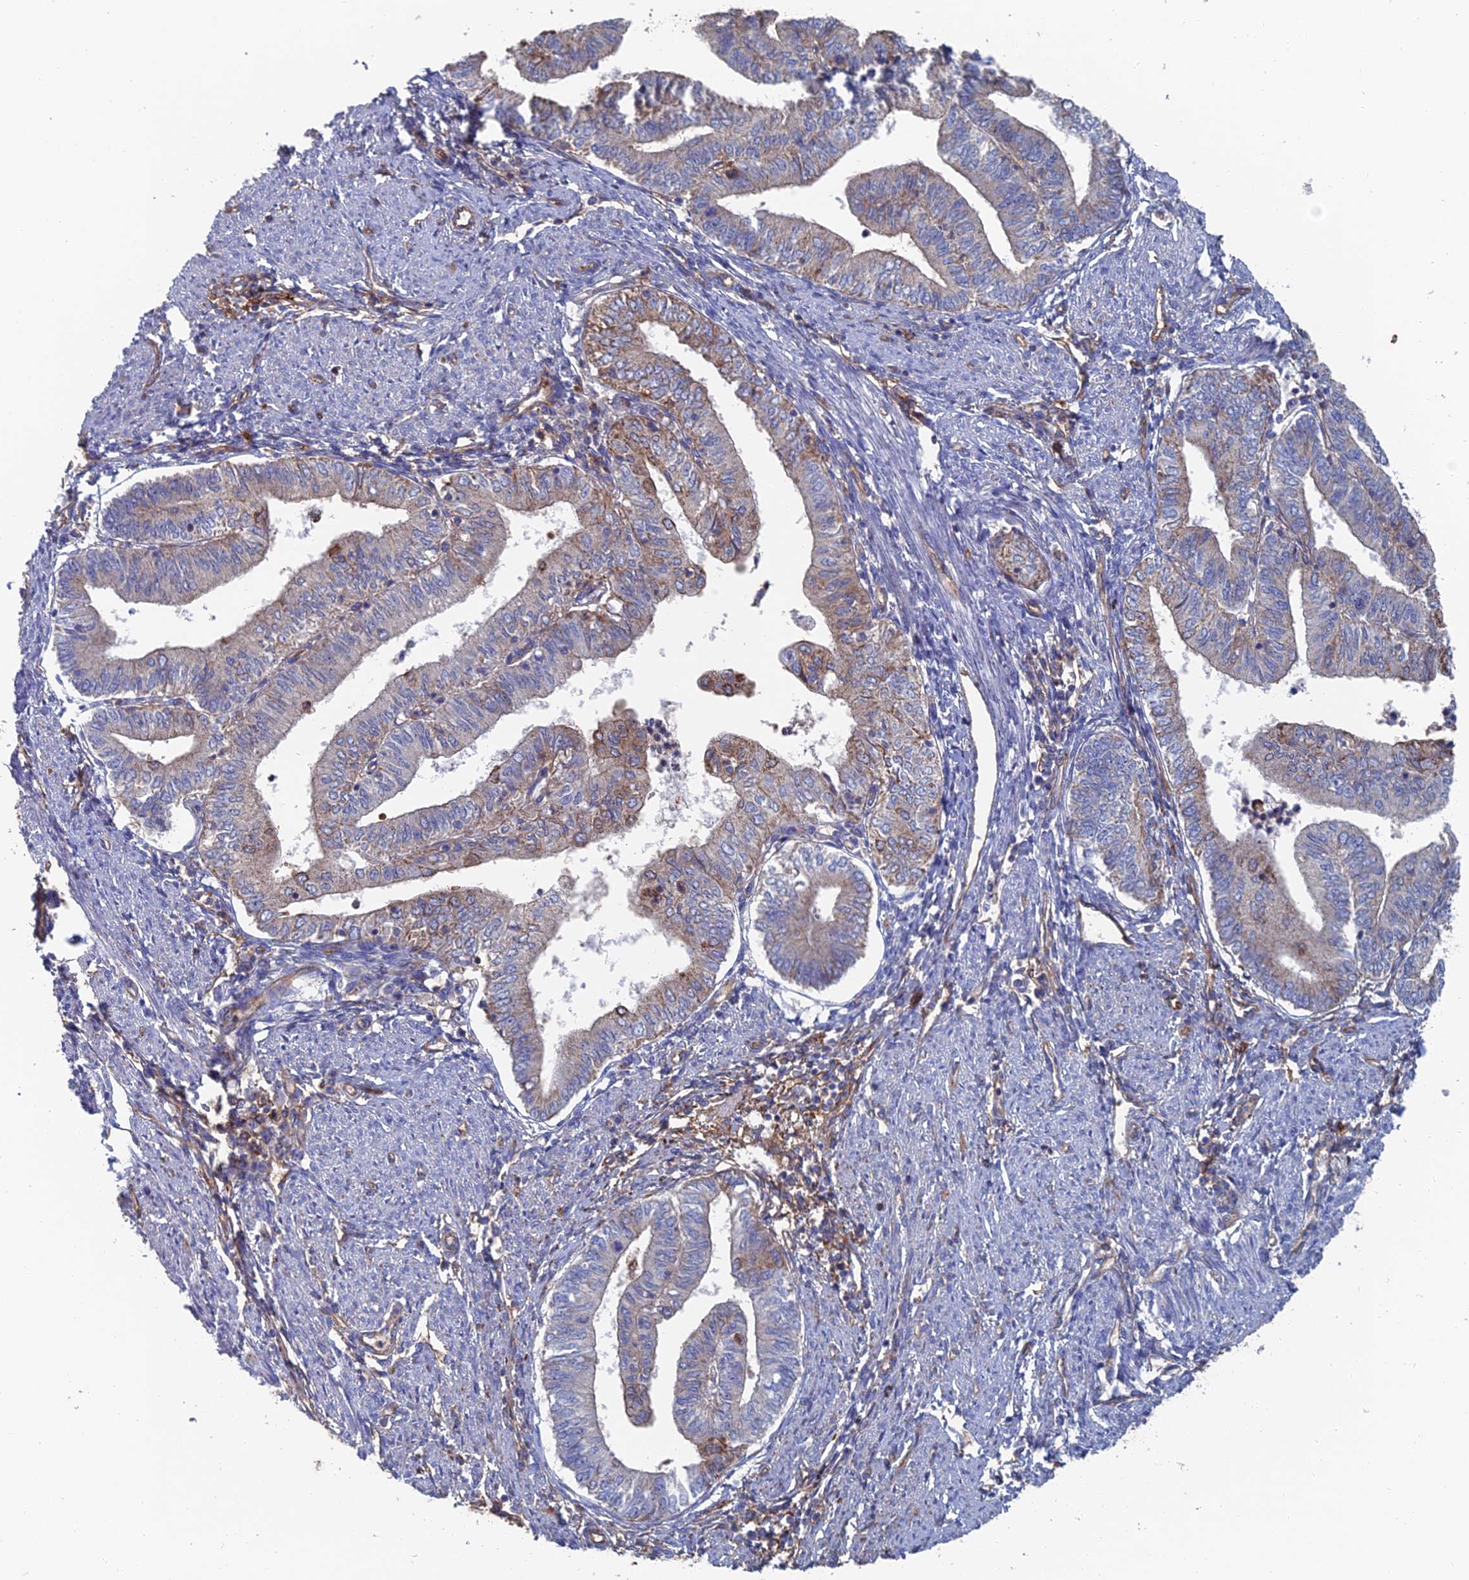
{"staining": {"intensity": "moderate", "quantity": "<25%", "location": "cytoplasmic/membranous"}, "tissue": "endometrial cancer", "cell_type": "Tumor cells", "image_type": "cancer", "snomed": [{"axis": "morphology", "description": "Adenocarcinoma, NOS"}, {"axis": "topography", "description": "Endometrium"}], "caption": "Immunohistochemistry (IHC) photomicrograph of endometrial adenocarcinoma stained for a protein (brown), which exhibits low levels of moderate cytoplasmic/membranous staining in approximately <25% of tumor cells.", "gene": "SNX11", "patient": {"sex": "female", "age": 66}}